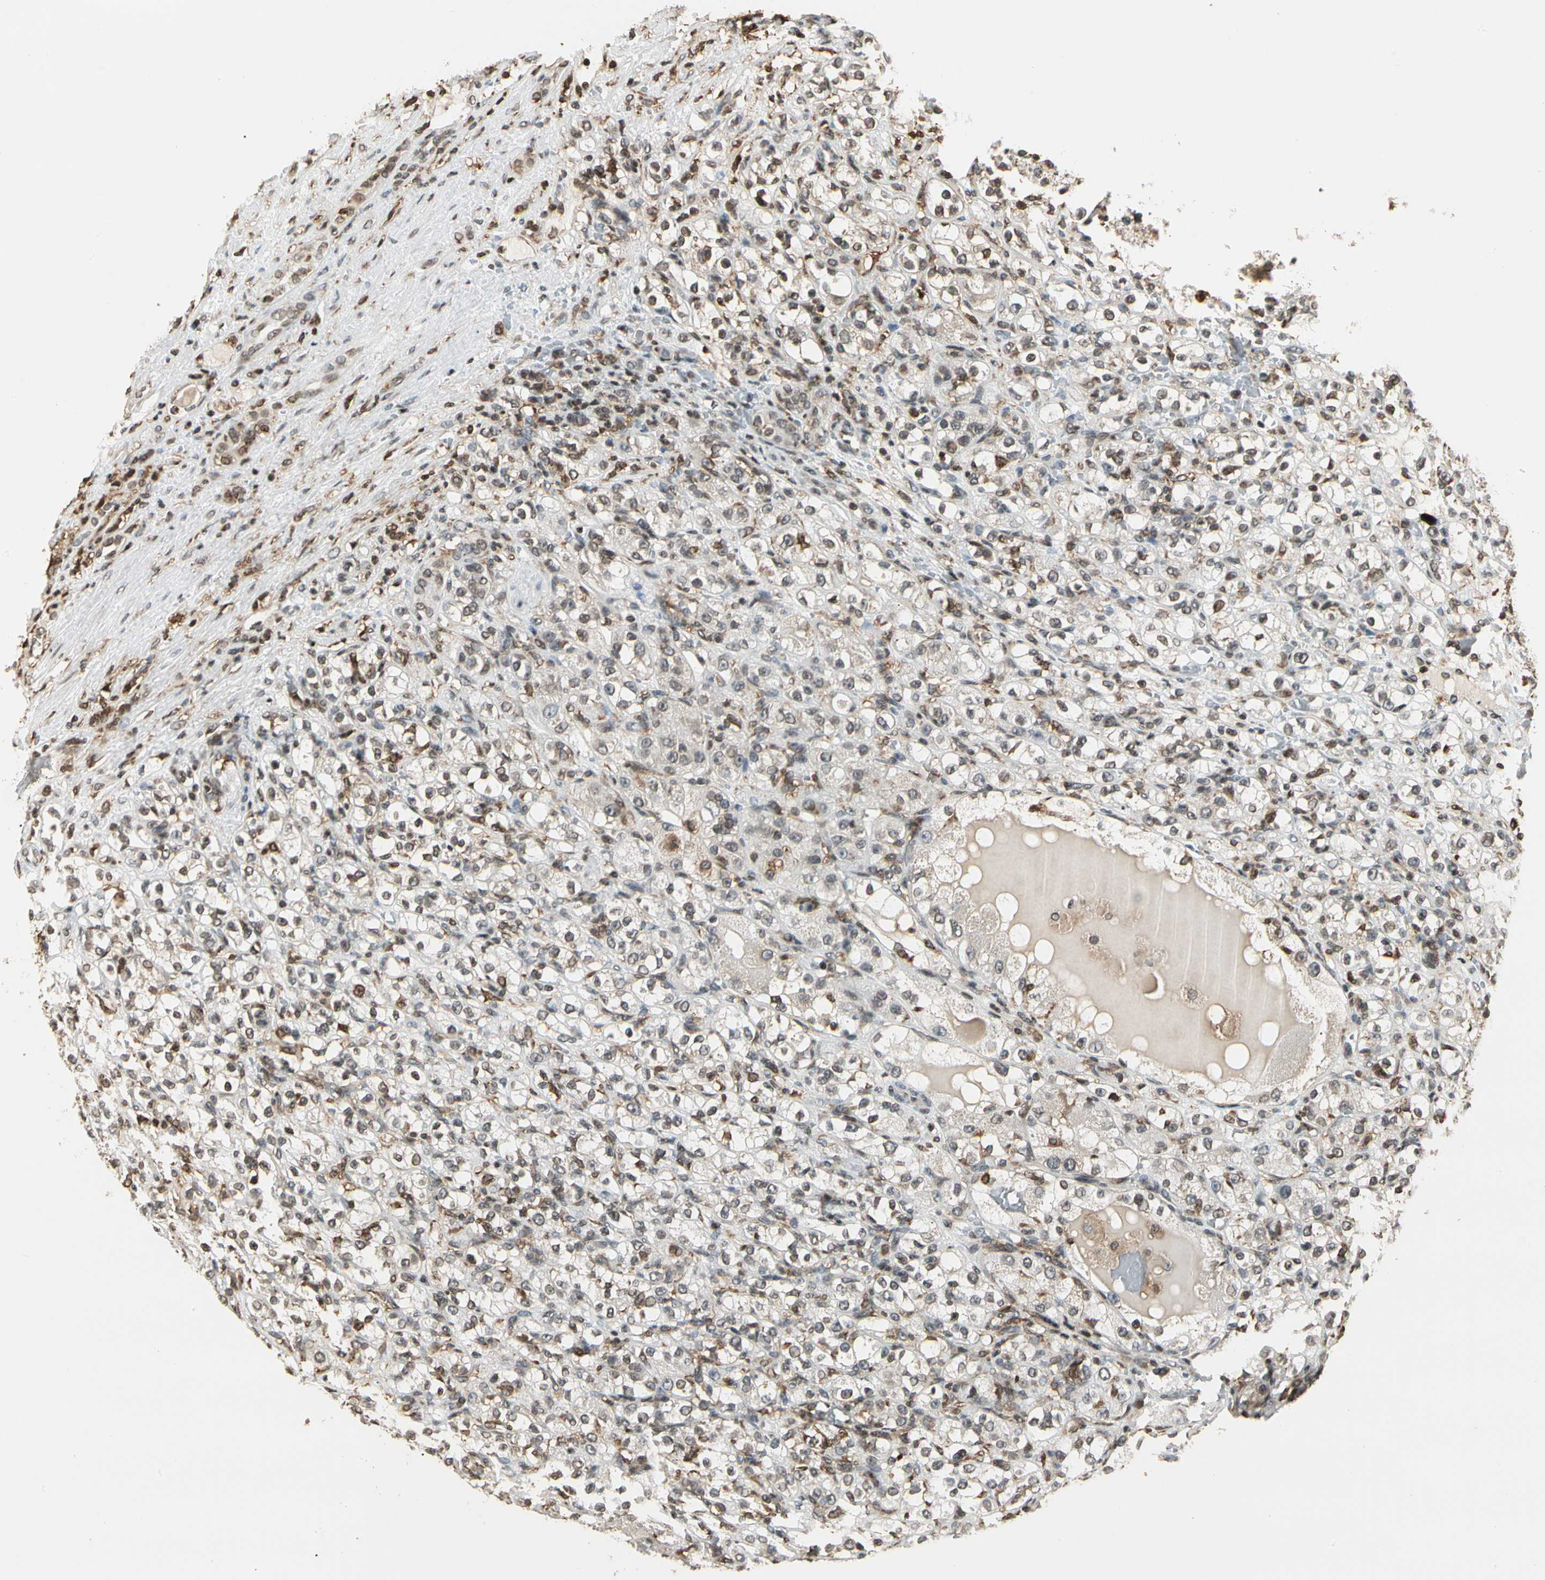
{"staining": {"intensity": "weak", "quantity": ">75%", "location": "nuclear"}, "tissue": "renal cancer", "cell_type": "Tumor cells", "image_type": "cancer", "snomed": [{"axis": "morphology", "description": "Normal tissue, NOS"}, {"axis": "morphology", "description": "Adenocarcinoma, NOS"}, {"axis": "topography", "description": "Kidney"}], "caption": "Tumor cells reveal weak nuclear positivity in approximately >75% of cells in renal cancer (adenocarcinoma).", "gene": "FER", "patient": {"sex": "male", "age": 61}}